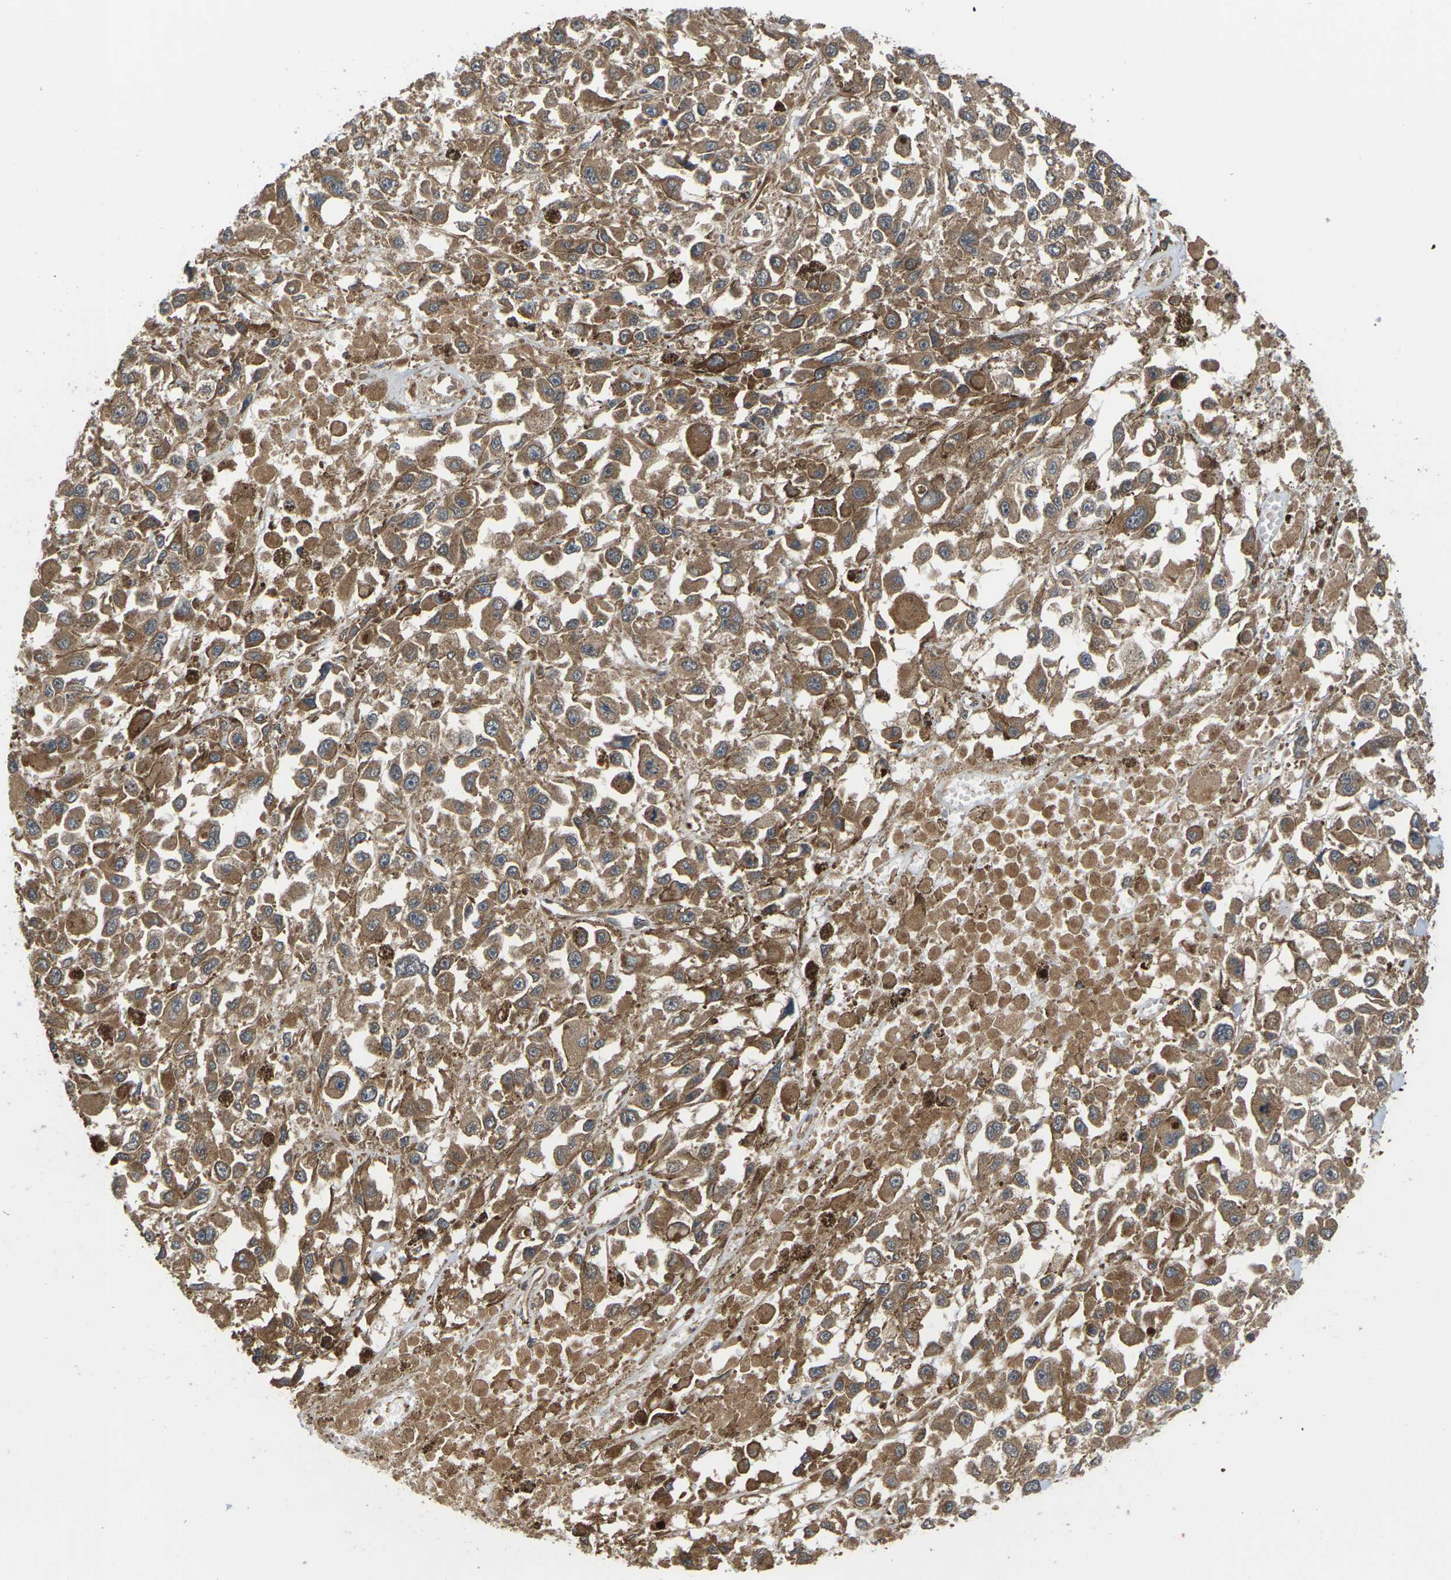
{"staining": {"intensity": "moderate", "quantity": ">75%", "location": "cytoplasmic/membranous"}, "tissue": "melanoma", "cell_type": "Tumor cells", "image_type": "cancer", "snomed": [{"axis": "morphology", "description": "Malignant melanoma, Metastatic site"}, {"axis": "topography", "description": "Lymph node"}], "caption": "About >75% of tumor cells in human melanoma exhibit moderate cytoplasmic/membranous protein positivity as visualized by brown immunohistochemical staining.", "gene": "NRAS", "patient": {"sex": "male", "age": 59}}